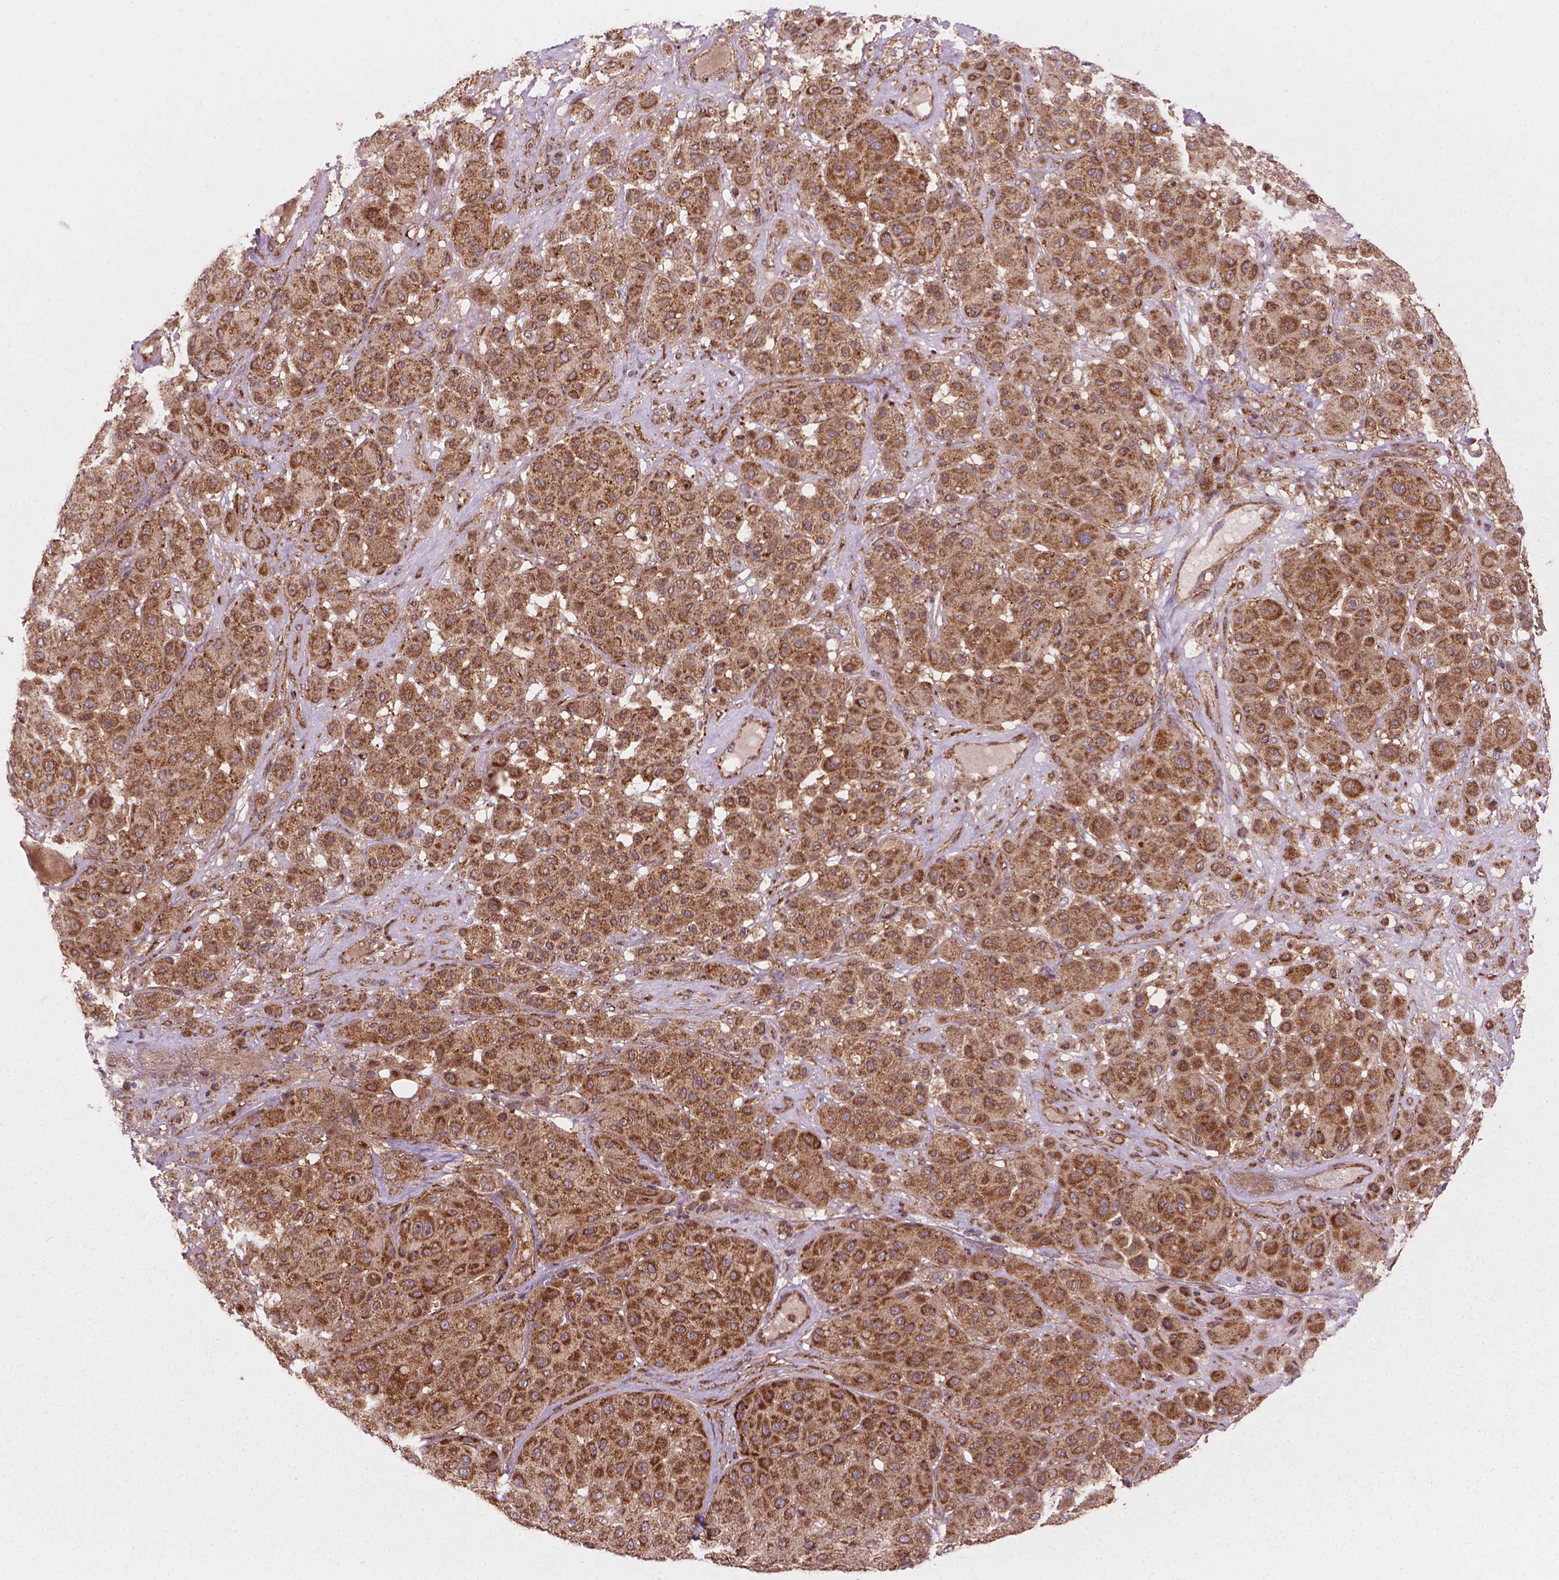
{"staining": {"intensity": "moderate", "quantity": ">75%", "location": "cytoplasmic/membranous"}, "tissue": "melanoma", "cell_type": "Tumor cells", "image_type": "cancer", "snomed": [{"axis": "morphology", "description": "Malignant melanoma, Metastatic site"}, {"axis": "topography", "description": "Smooth muscle"}], "caption": "Immunohistochemistry (IHC) photomicrograph of human melanoma stained for a protein (brown), which demonstrates medium levels of moderate cytoplasmic/membranous positivity in about >75% of tumor cells.", "gene": "VARS2", "patient": {"sex": "male", "age": 41}}